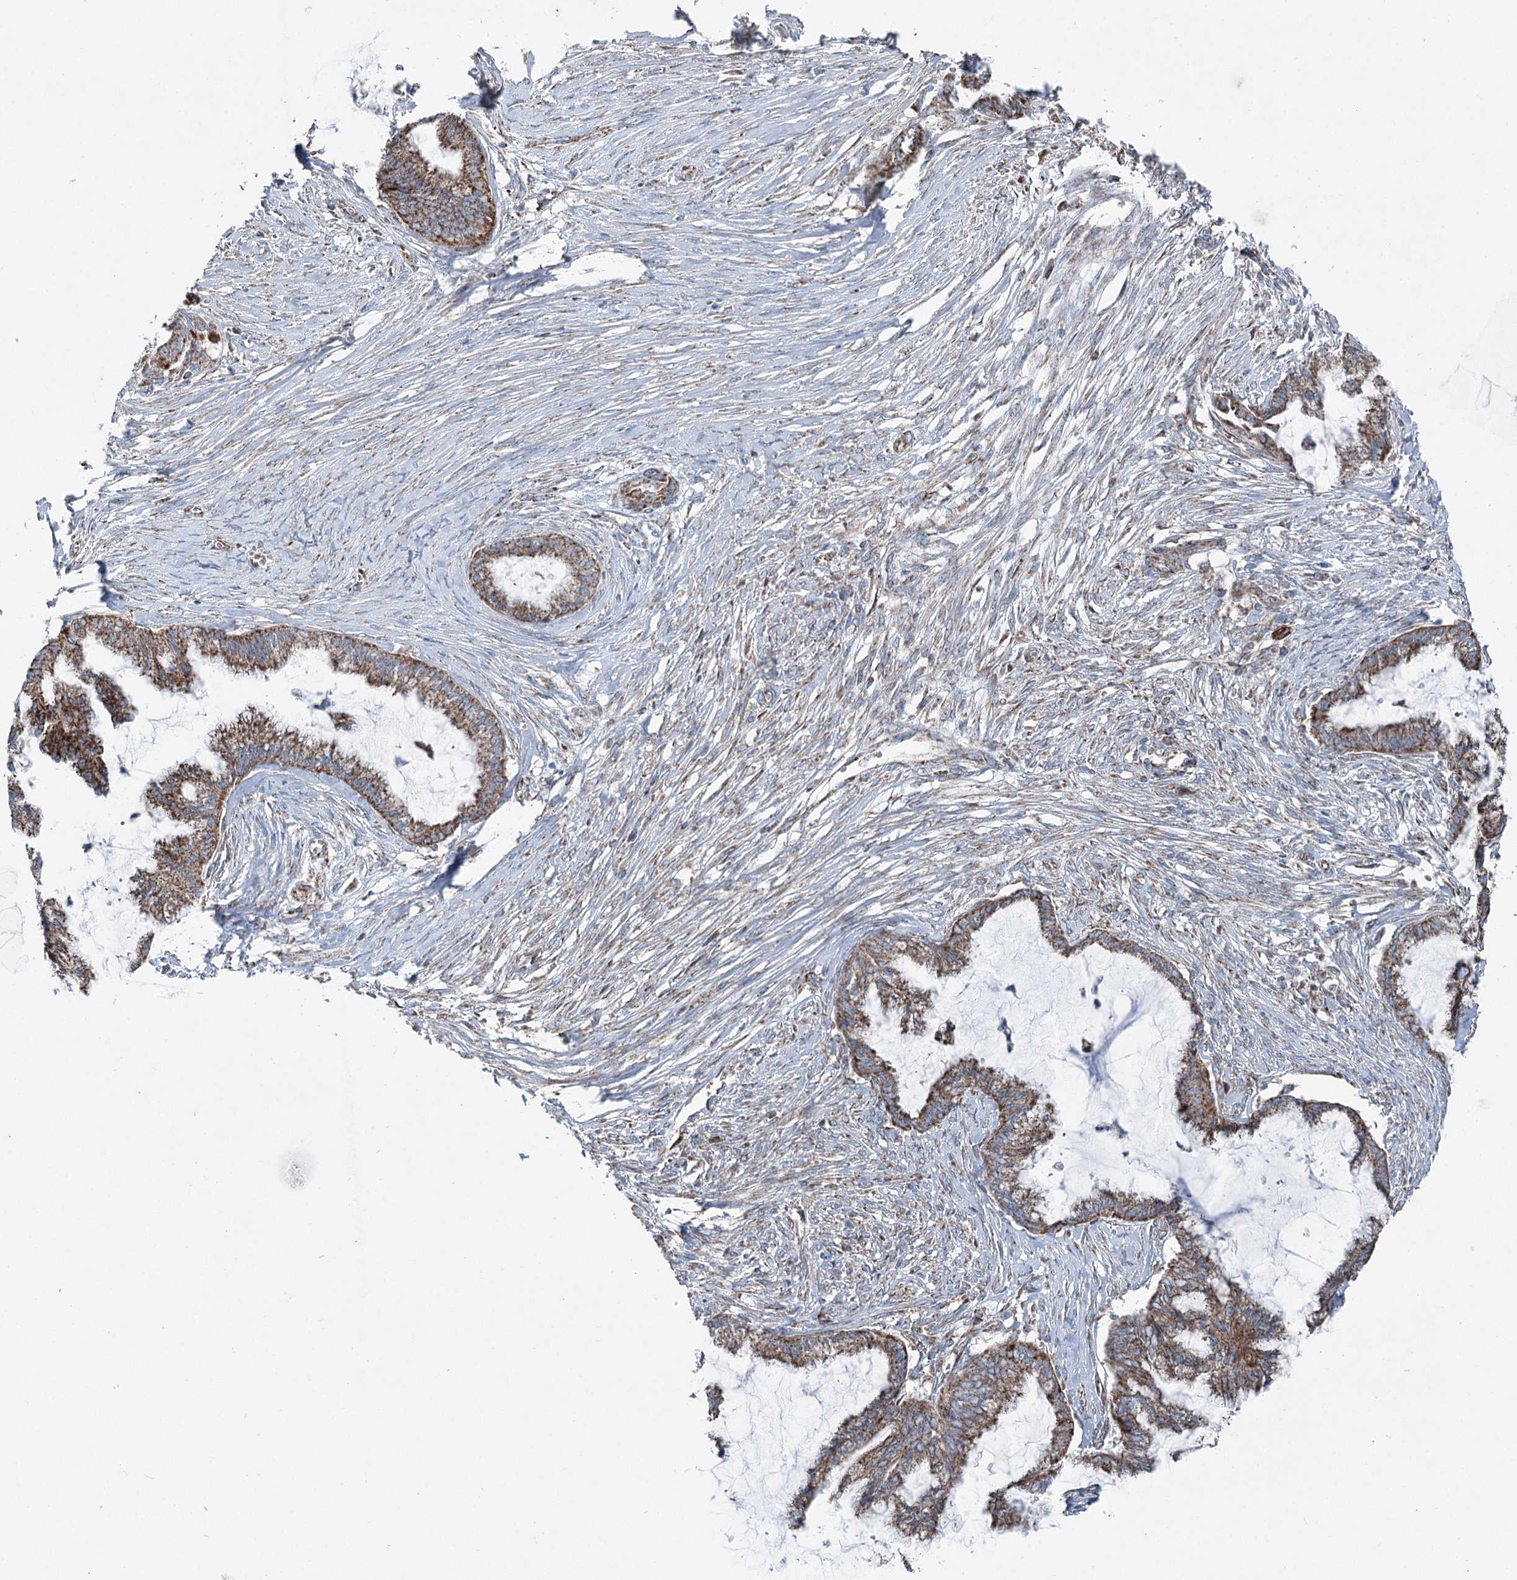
{"staining": {"intensity": "strong", "quantity": "25%-75%", "location": "cytoplasmic/membranous"}, "tissue": "endometrial cancer", "cell_type": "Tumor cells", "image_type": "cancer", "snomed": [{"axis": "morphology", "description": "Adenocarcinoma, NOS"}, {"axis": "topography", "description": "Endometrium"}], "caption": "Human endometrial adenocarcinoma stained for a protein (brown) shows strong cytoplasmic/membranous positive positivity in about 25%-75% of tumor cells.", "gene": "UCN3", "patient": {"sex": "female", "age": 86}}